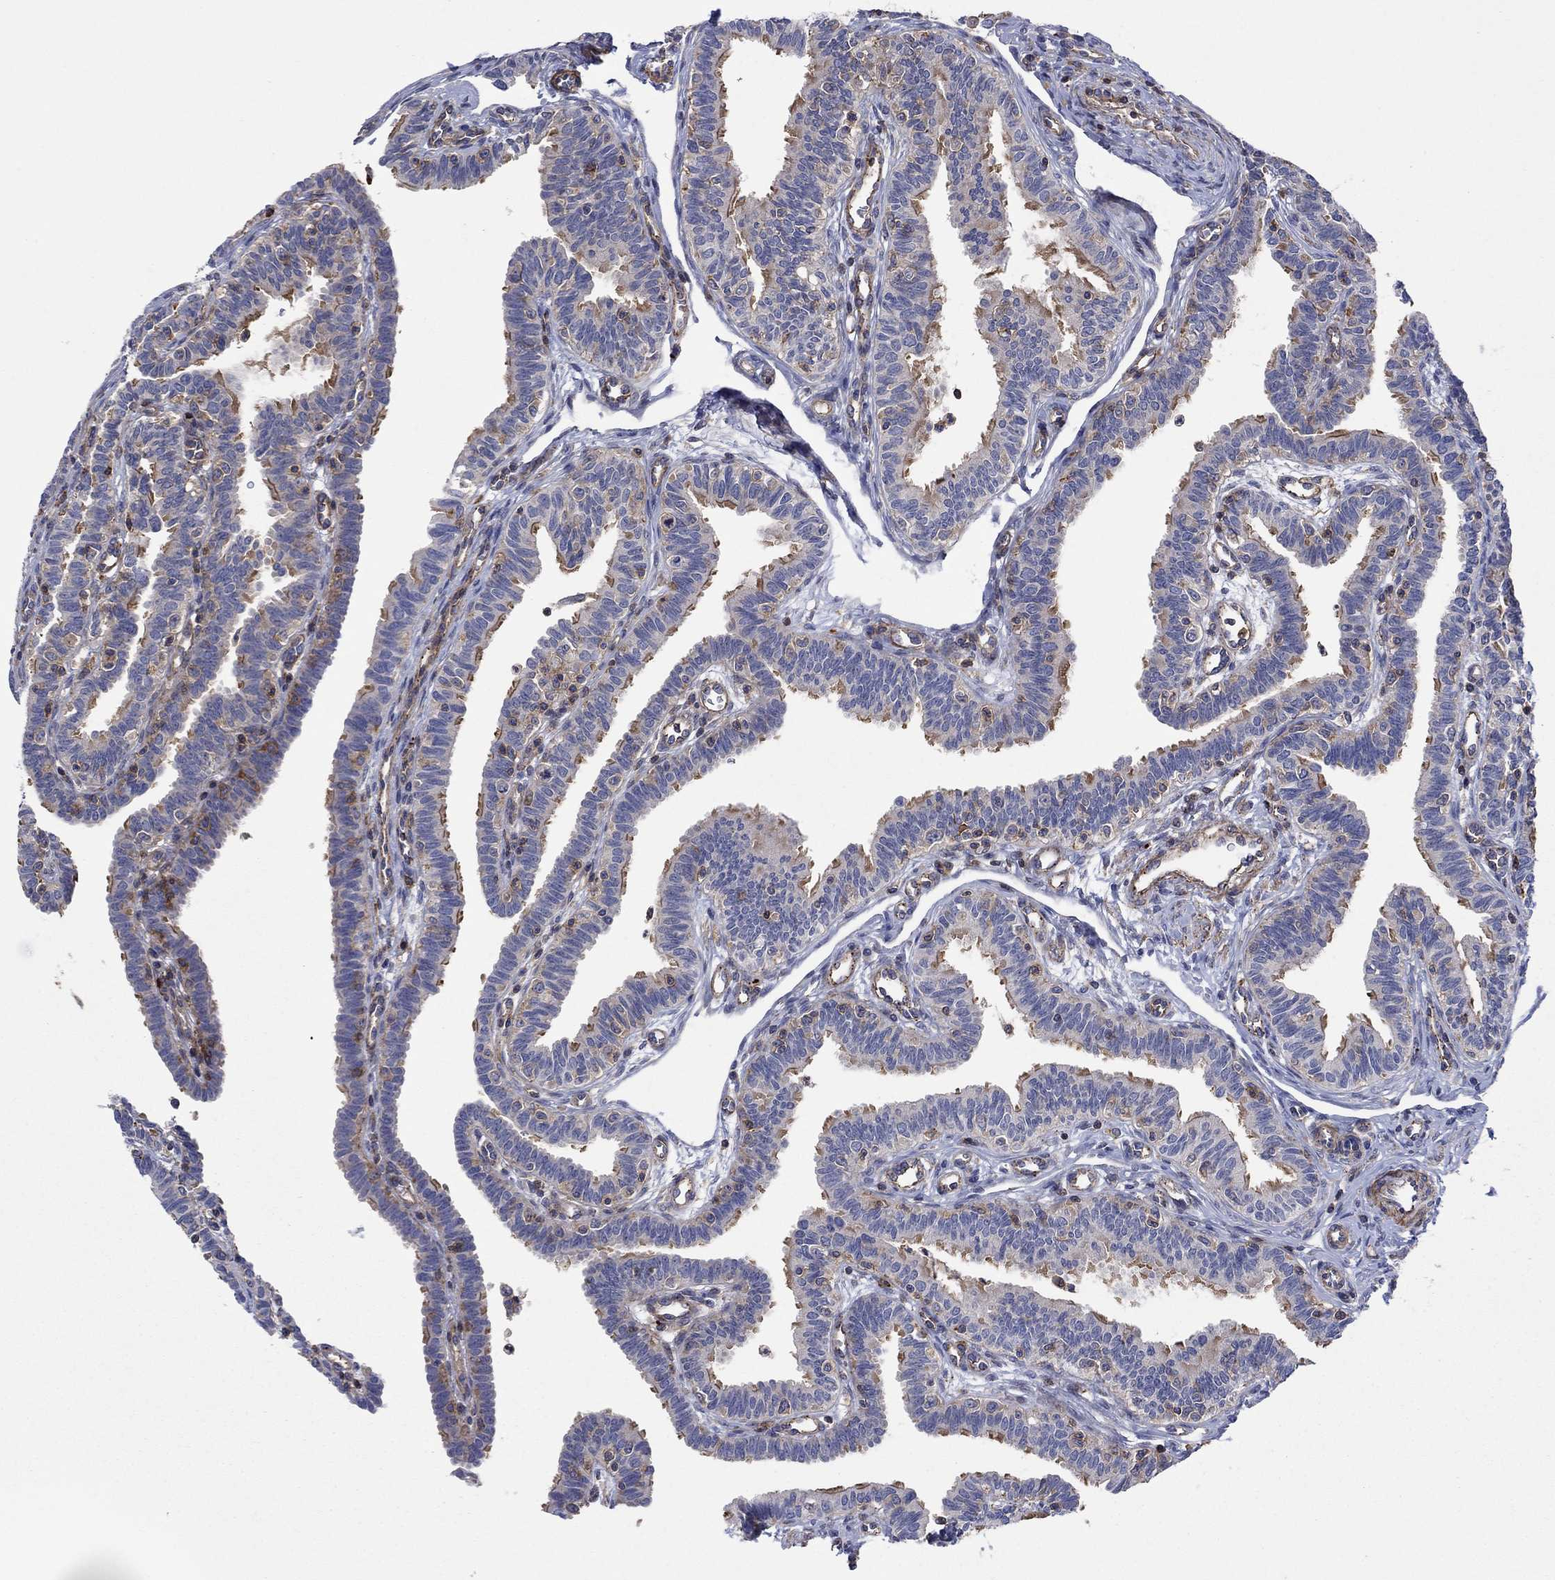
{"staining": {"intensity": "strong", "quantity": "<25%", "location": "cytoplasmic/membranous"}, "tissue": "fallopian tube", "cell_type": "Glandular cells", "image_type": "normal", "snomed": [{"axis": "morphology", "description": "Normal tissue, NOS"}, {"axis": "topography", "description": "Fallopian tube"}], "caption": "This histopathology image shows immunohistochemistry staining of normal fallopian tube, with medium strong cytoplasmic/membranous positivity in about <25% of glandular cells.", "gene": "PAG1", "patient": {"sex": "female", "age": 36}}